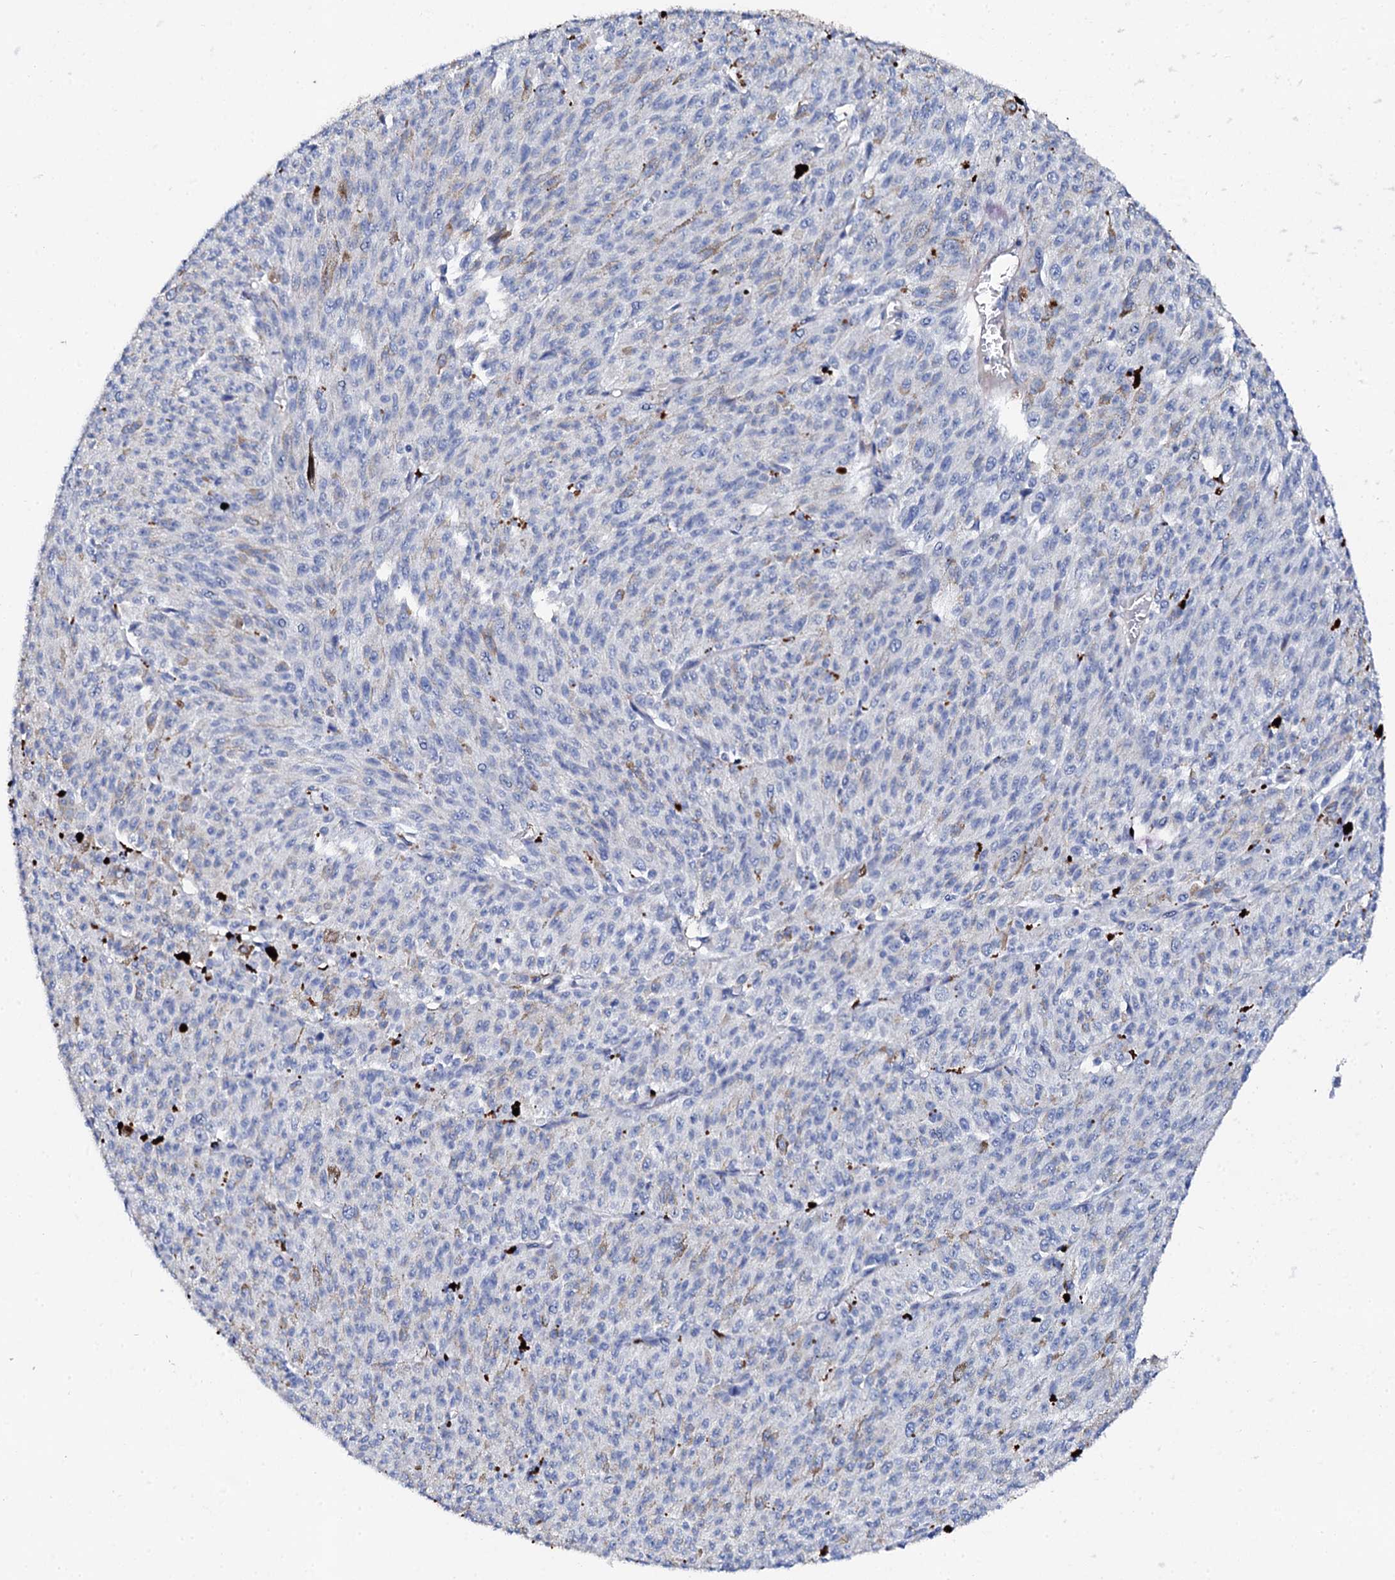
{"staining": {"intensity": "negative", "quantity": "none", "location": "none"}, "tissue": "melanoma", "cell_type": "Tumor cells", "image_type": "cancer", "snomed": [{"axis": "morphology", "description": "Malignant melanoma, NOS"}, {"axis": "topography", "description": "Skin"}], "caption": "Image shows no significant protein positivity in tumor cells of melanoma. Nuclei are stained in blue.", "gene": "KLHL32", "patient": {"sex": "female", "age": 52}}